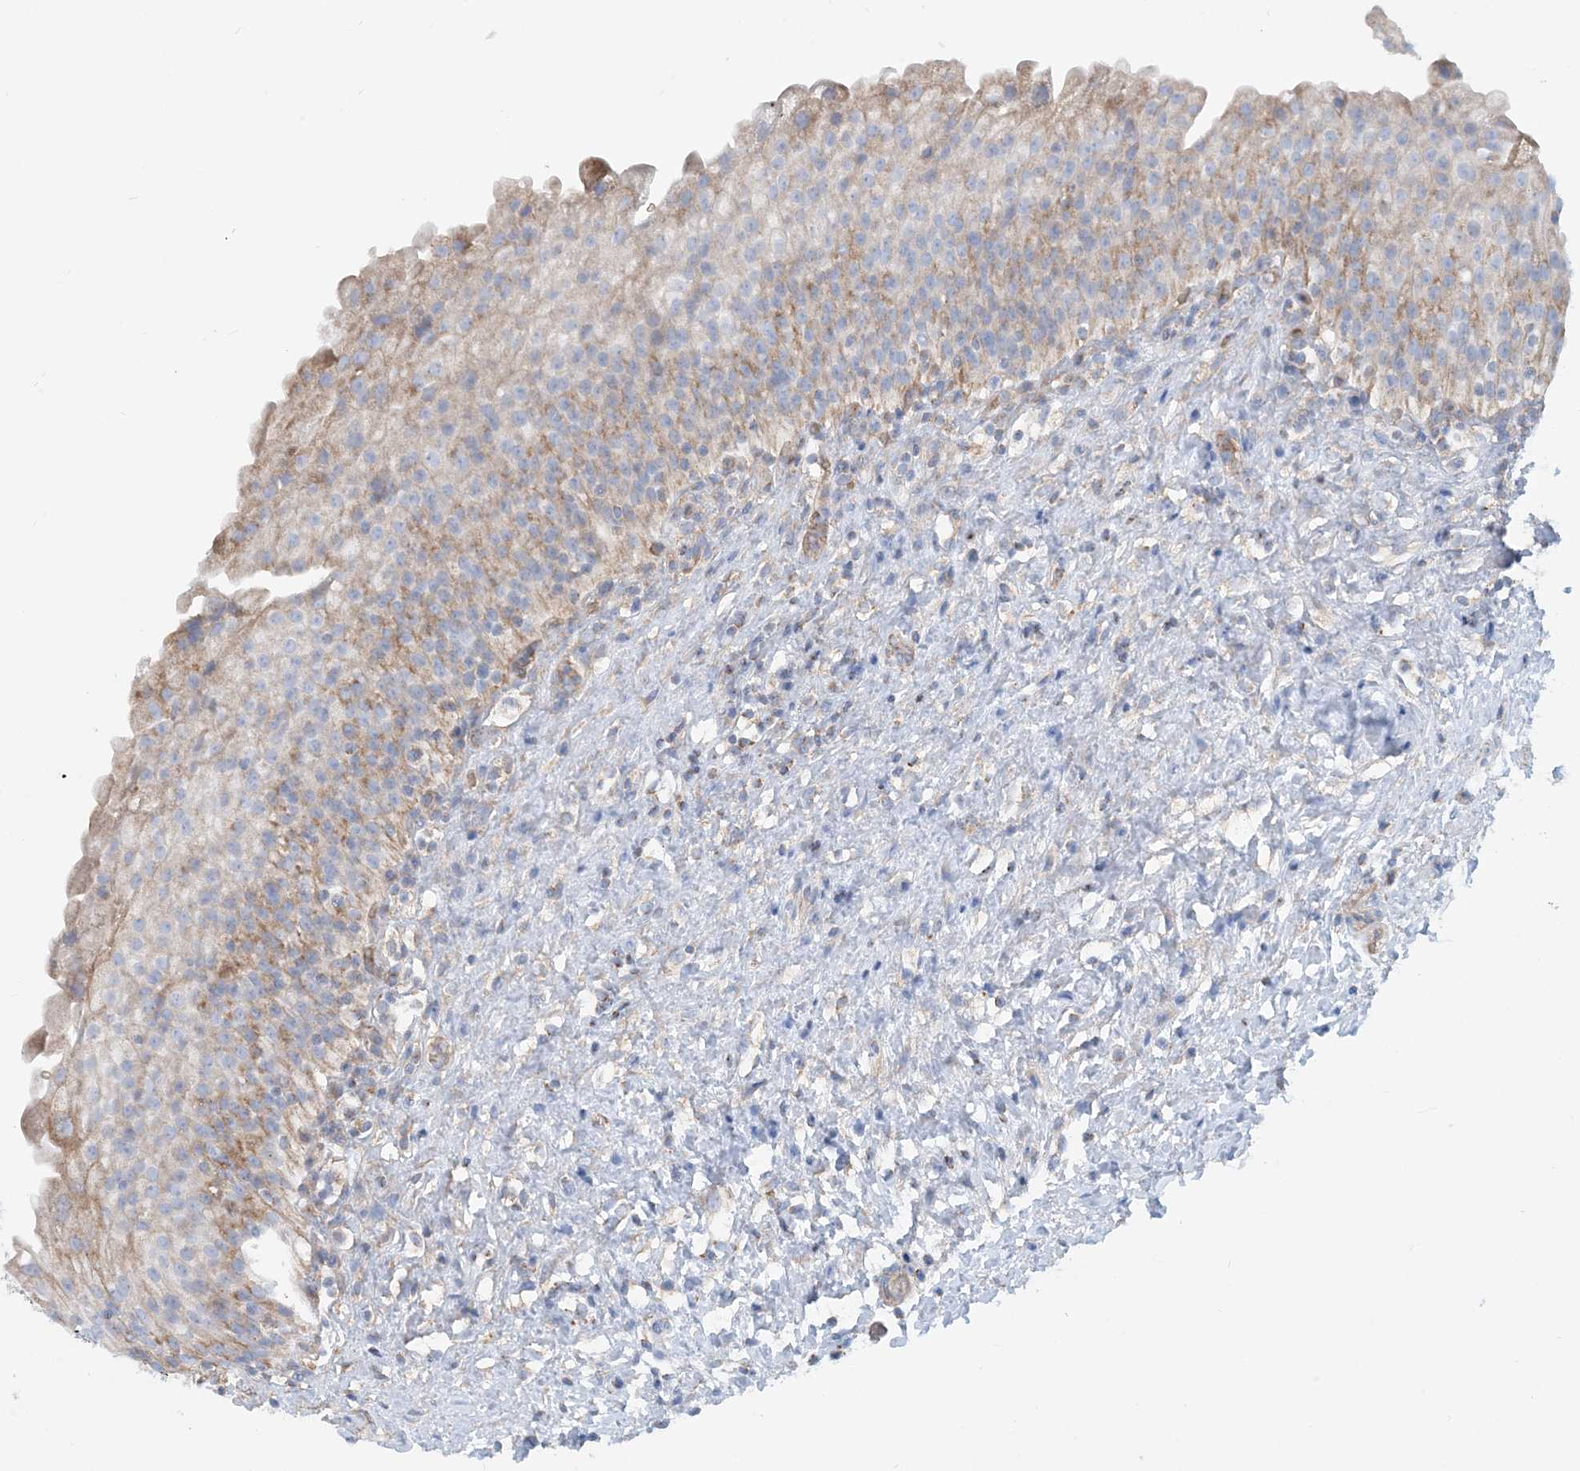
{"staining": {"intensity": "moderate", "quantity": ">75%", "location": "cytoplasmic/membranous"}, "tissue": "urinary bladder", "cell_type": "Urothelial cells", "image_type": "normal", "snomed": [{"axis": "morphology", "description": "Normal tissue, NOS"}, {"axis": "topography", "description": "Urinary bladder"}], "caption": "Immunohistochemistry (IHC) staining of benign urinary bladder, which shows medium levels of moderate cytoplasmic/membranous expression in approximately >75% of urothelial cells indicating moderate cytoplasmic/membranous protein positivity. The staining was performed using DAB (3,3'-diaminobenzidine) (brown) for protein detection and nuclei were counterstained in hematoxylin (blue).", "gene": "PHOSPHO2", "patient": {"sex": "female", "age": 27}}